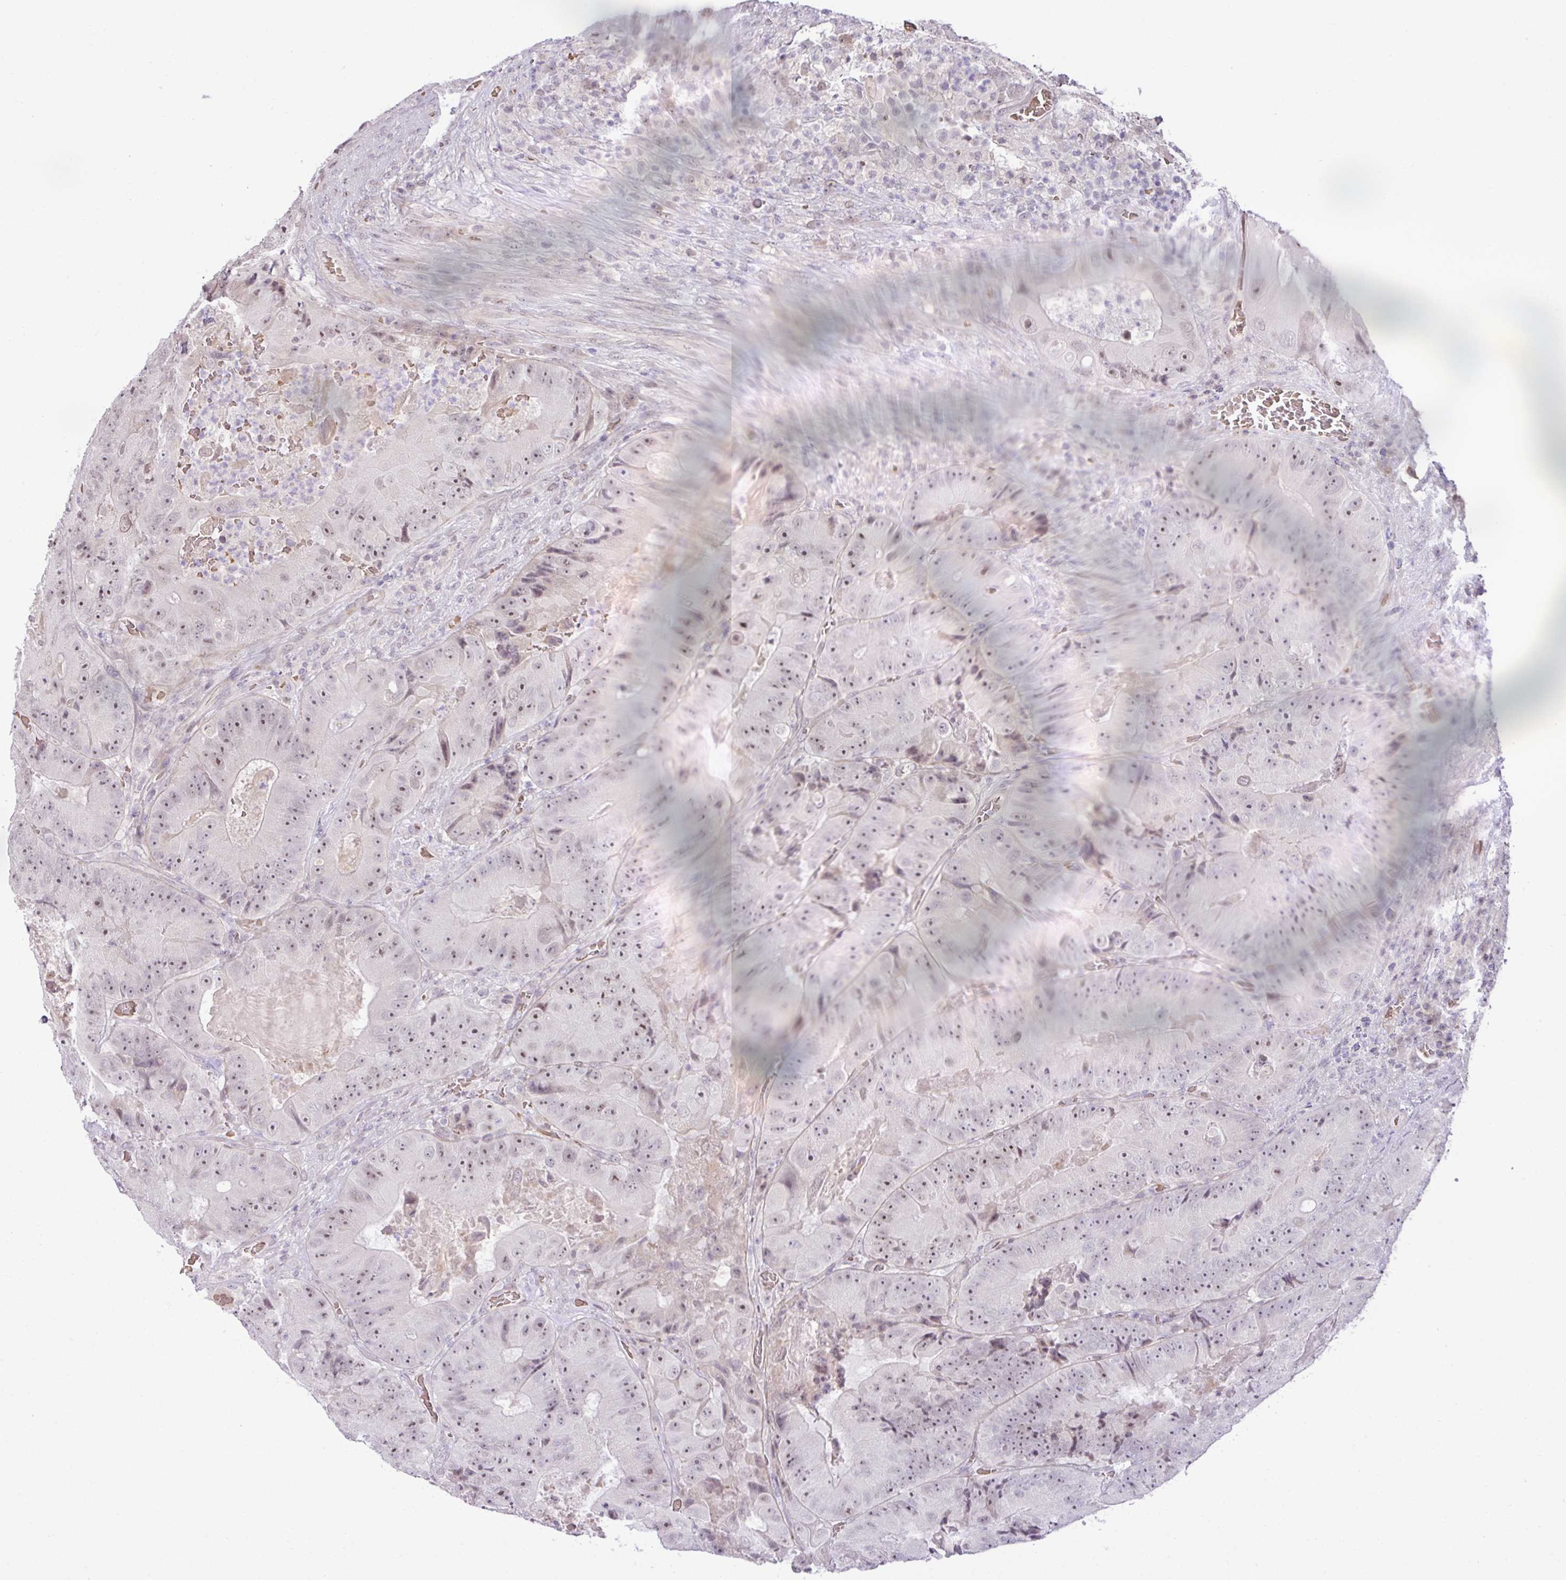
{"staining": {"intensity": "moderate", "quantity": ">75%", "location": "nuclear"}, "tissue": "colorectal cancer", "cell_type": "Tumor cells", "image_type": "cancer", "snomed": [{"axis": "morphology", "description": "Adenocarcinoma, NOS"}, {"axis": "topography", "description": "Colon"}], "caption": "Immunohistochemistry (IHC) (DAB (3,3'-diaminobenzidine)) staining of colorectal cancer (adenocarcinoma) shows moderate nuclear protein positivity in about >75% of tumor cells. The protein of interest is shown in brown color, while the nuclei are stained blue.", "gene": "PARP2", "patient": {"sex": "female", "age": 86}}